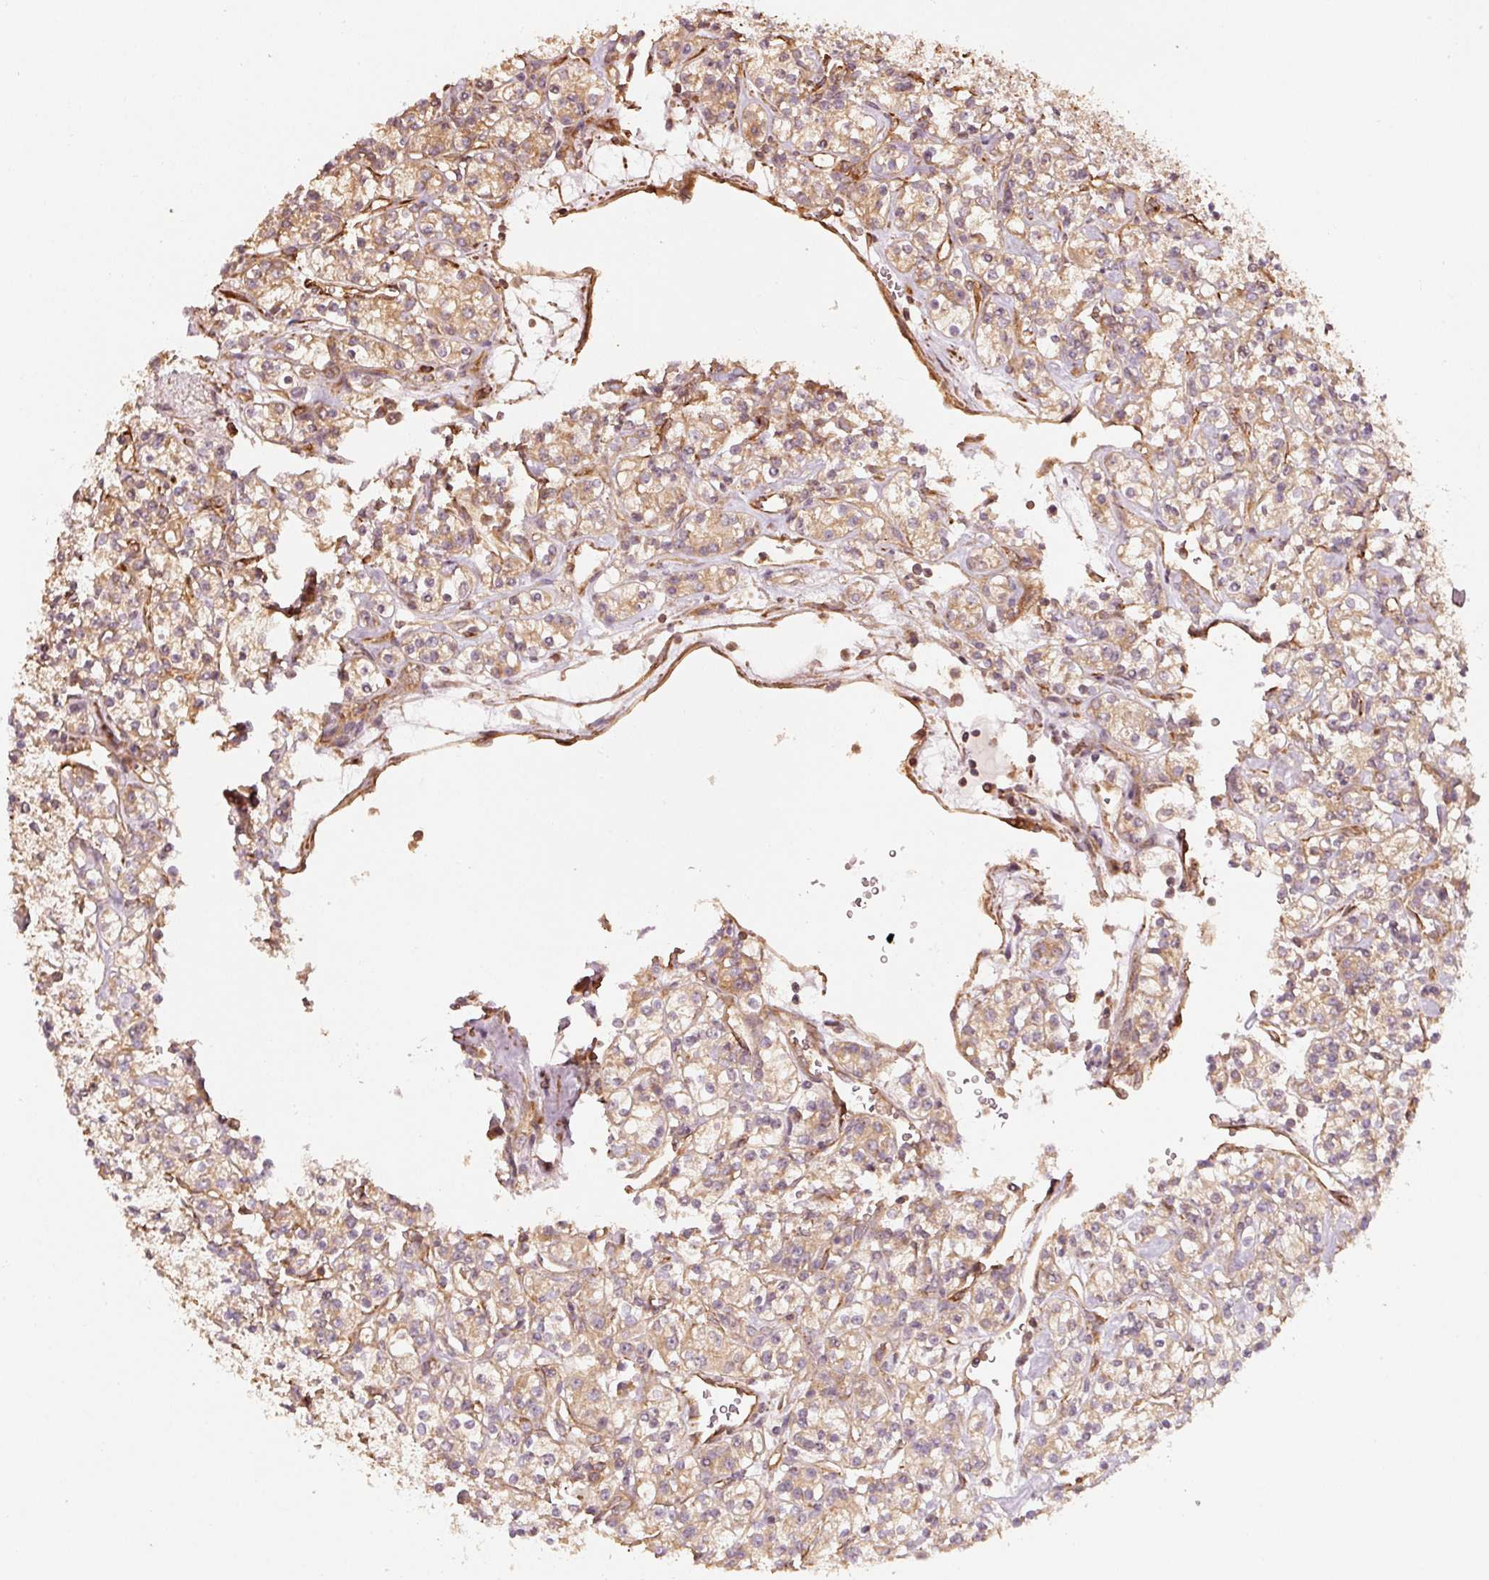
{"staining": {"intensity": "moderate", "quantity": ">75%", "location": "cytoplasmic/membranous"}, "tissue": "renal cancer", "cell_type": "Tumor cells", "image_type": "cancer", "snomed": [{"axis": "morphology", "description": "Adenocarcinoma, NOS"}, {"axis": "topography", "description": "Kidney"}], "caption": "IHC (DAB (3,3'-diaminobenzidine)) staining of renal adenocarcinoma displays moderate cytoplasmic/membranous protein staining in approximately >75% of tumor cells. (Stains: DAB (3,3'-diaminobenzidine) in brown, nuclei in blue, Microscopy: brightfield microscopy at high magnification).", "gene": "CEP95", "patient": {"sex": "male", "age": 77}}